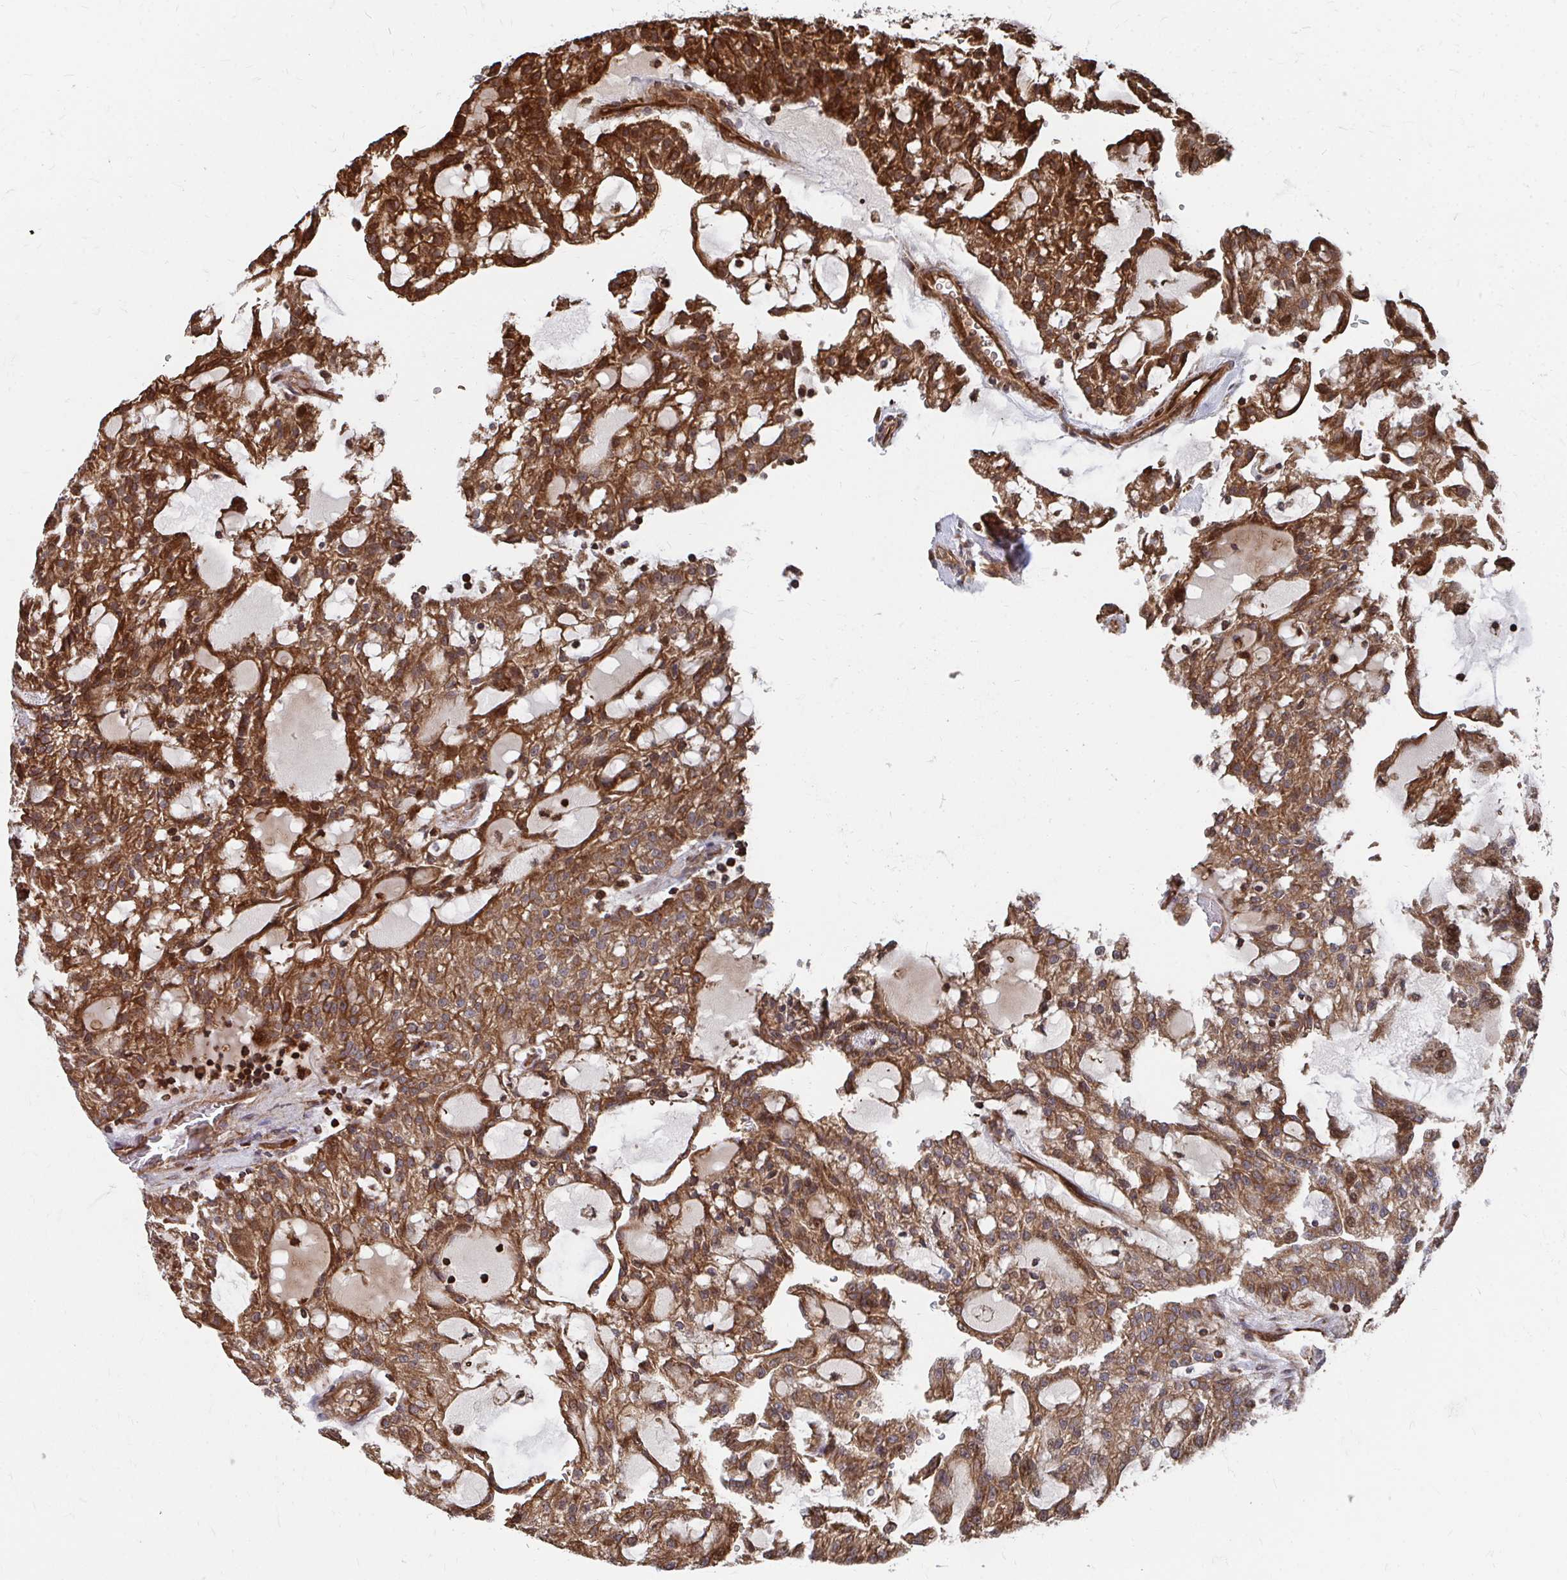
{"staining": {"intensity": "strong", "quantity": ">75%", "location": "cytoplasmic/membranous"}, "tissue": "renal cancer", "cell_type": "Tumor cells", "image_type": "cancer", "snomed": [{"axis": "morphology", "description": "Adenocarcinoma, NOS"}, {"axis": "topography", "description": "Kidney"}], "caption": "Renal adenocarcinoma stained with a protein marker shows strong staining in tumor cells.", "gene": "FAM89A", "patient": {"sex": "male", "age": 63}}